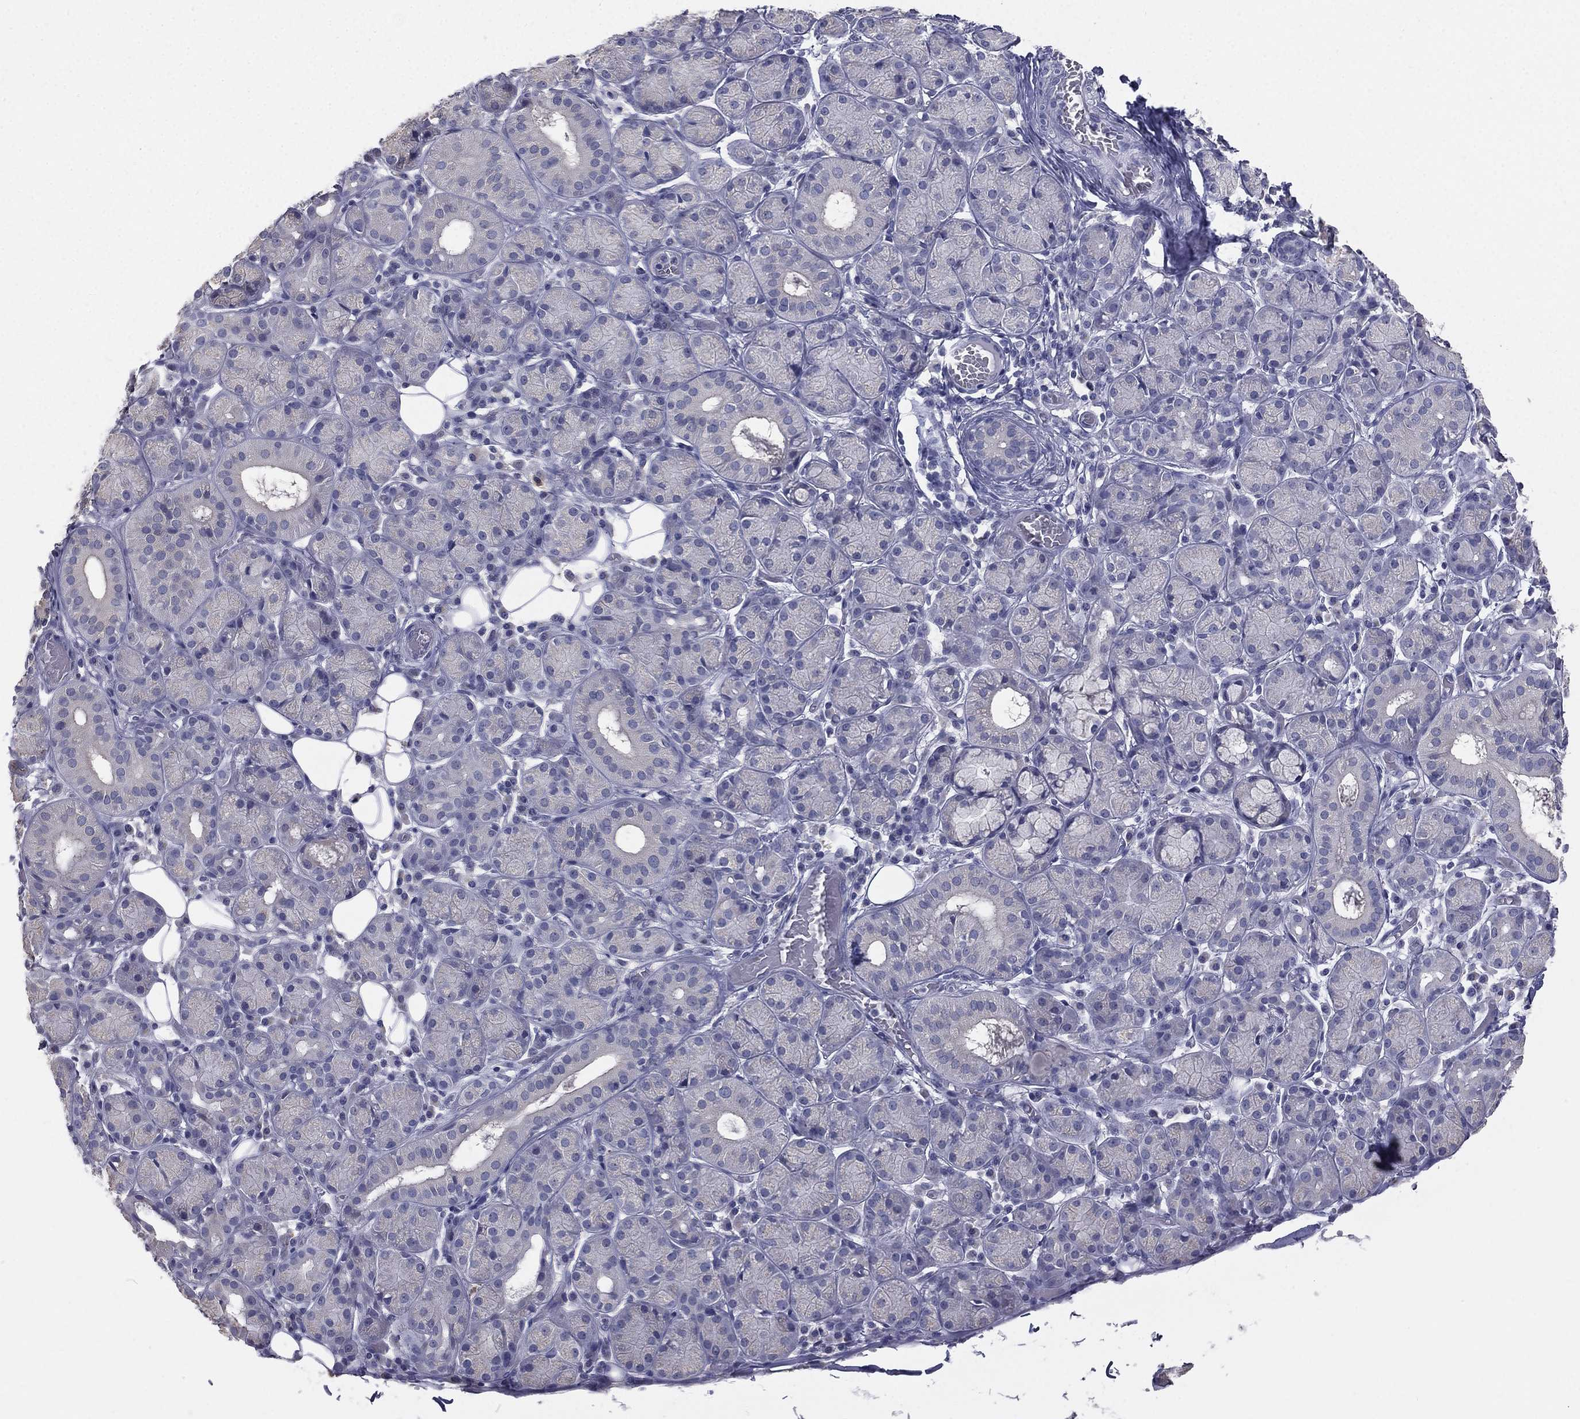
{"staining": {"intensity": "negative", "quantity": "none", "location": "none"}, "tissue": "salivary gland", "cell_type": "Glandular cells", "image_type": "normal", "snomed": [{"axis": "morphology", "description": "Normal tissue, NOS"}, {"axis": "topography", "description": "Salivary gland"}], "caption": "DAB (3,3'-diaminobenzidine) immunohistochemical staining of normal salivary gland shows no significant expression in glandular cells. (DAB (3,3'-diaminobenzidine) immunohistochemistry with hematoxylin counter stain).", "gene": "MUC13", "patient": {"sex": "male", "age": 71}}